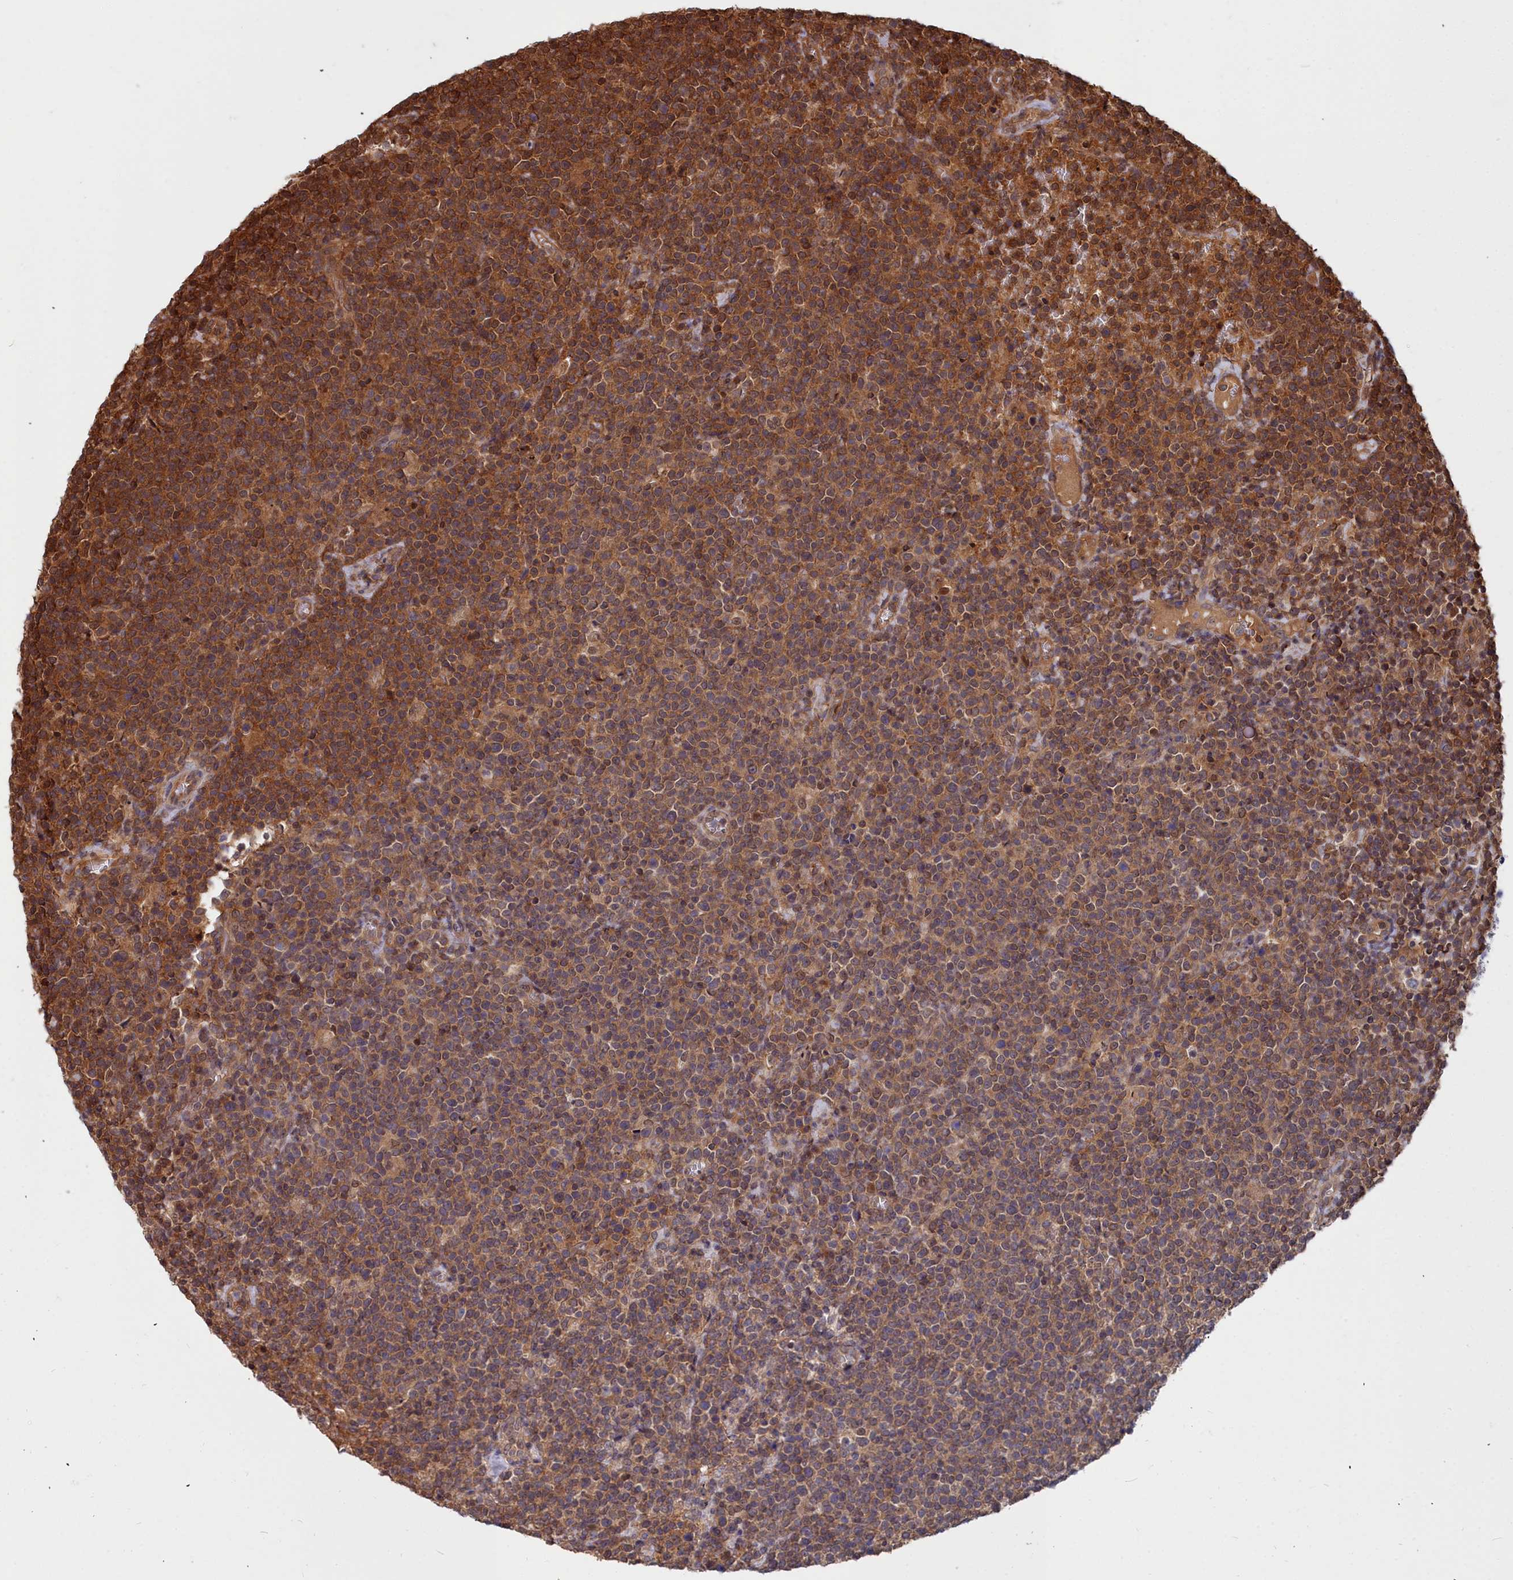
{"staining": {"intensity": "moderate", "quantity": ">75%", "location": "cytoplasmic/membranous"}, "tissue": "lymphoma", "cell_type": "Tumor cells", "image_type": "cancer", "snomed": [{"axis": "morphology", "description": "Malignant lymphoma, non-Hodgkin's type, High grade"}, {"axis": "topography", "description": "Lymph node"}], "caption": "Moderate cytoplasmic/membranous protein expression is appreciated in about >75% of tumor cells in malignant lymphoma, non-Hodgkin's type (high-grade).", "gene": "GFRA2", "patient": {"sex": "male", "age": 61}}